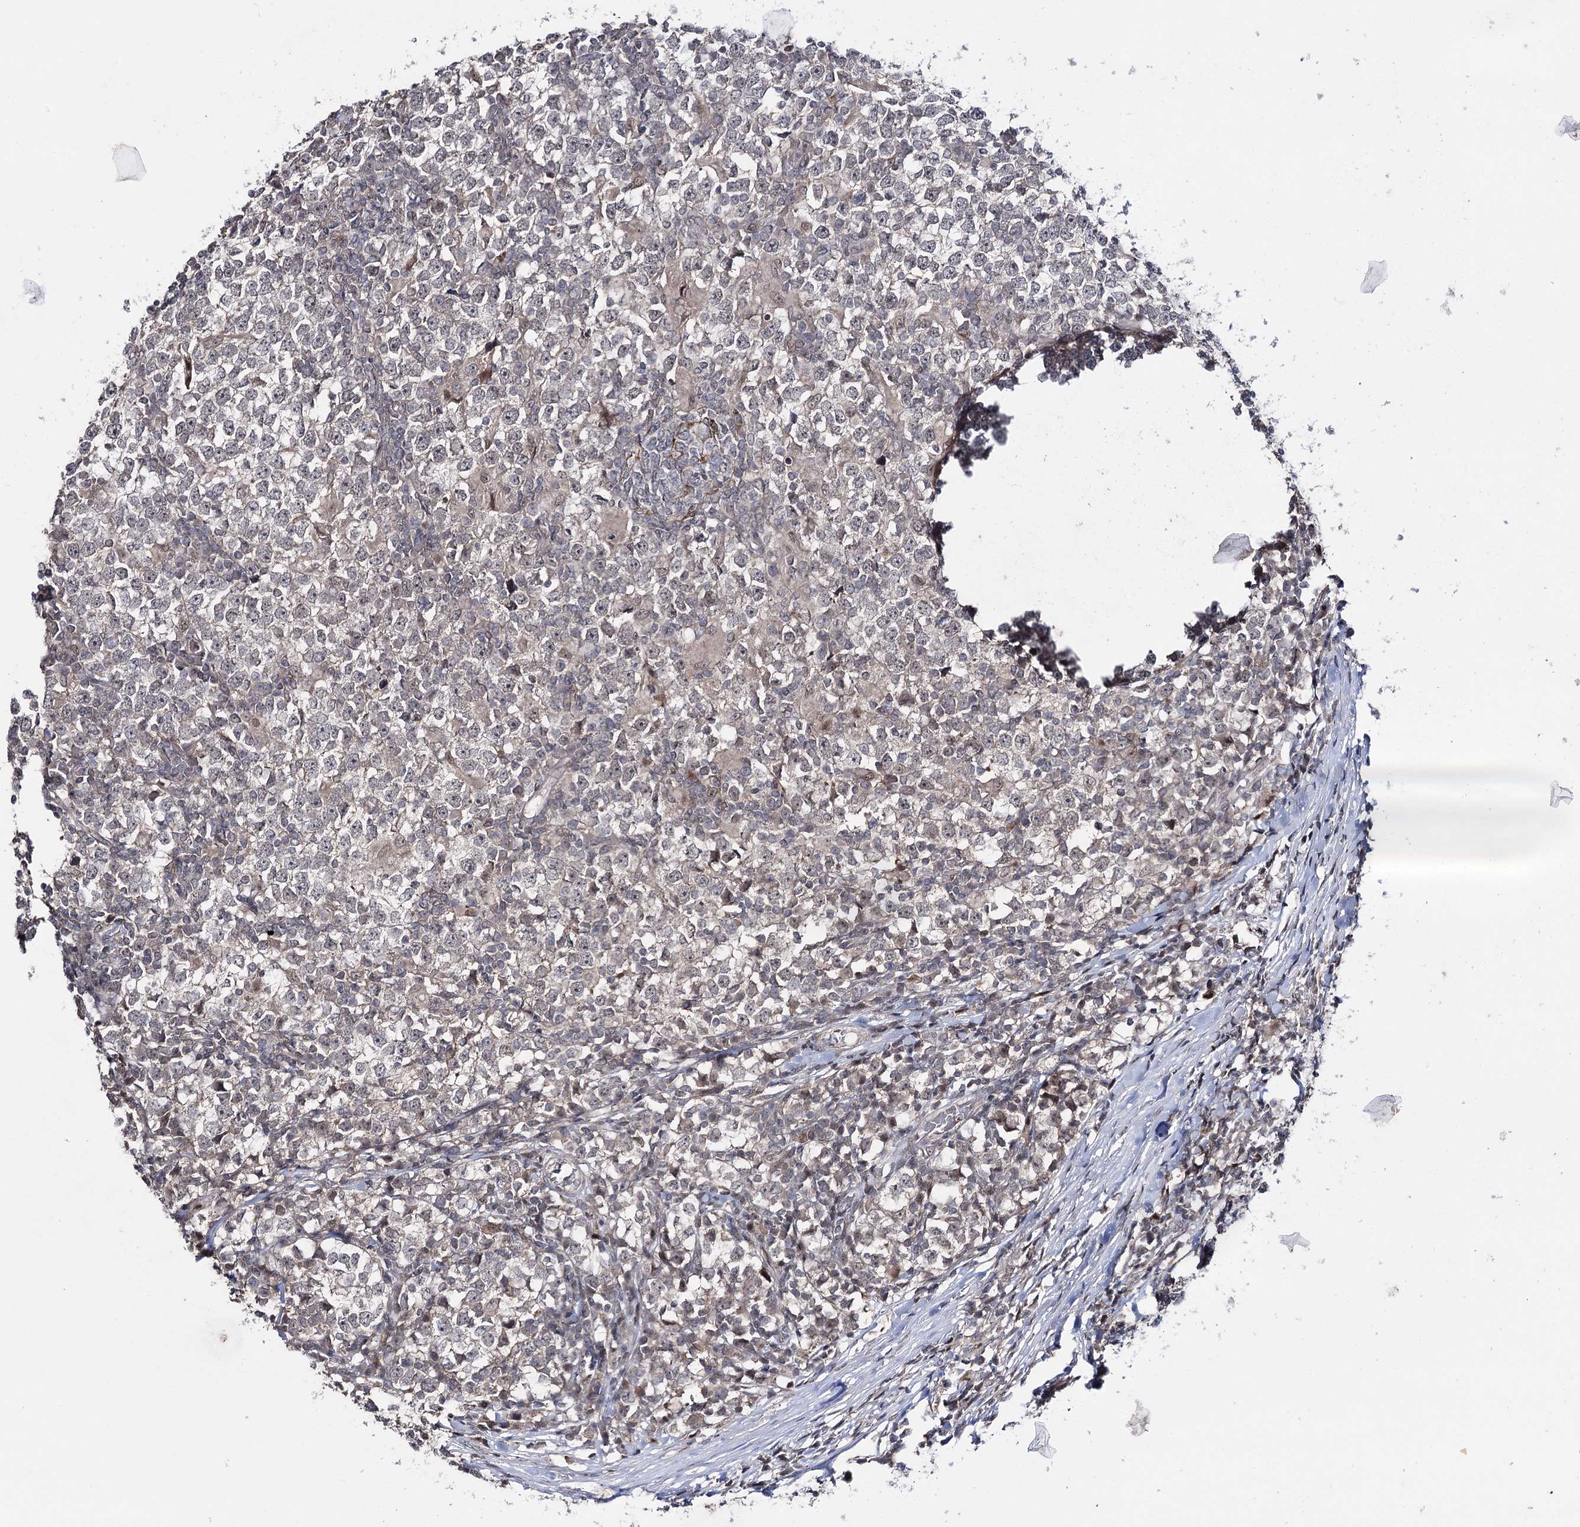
{"staining": {"intensity": "negative", "quantity": "none", "location": "none"}, "tissue": "testis cancer", "cell_type": "Tumor cells", "image_type": "cancer", "snomed": [{"axis": "morphology", "description": "Seminoma, NOS"}, {"axis": "topography", "description": "Testis"}], "caption": "This is a micrograph of IHC staining of testis cancer, which shows no positivity in tumor cells.", "gene": "HSD11B2", "patient": {"sex": "male", "age": 65}}